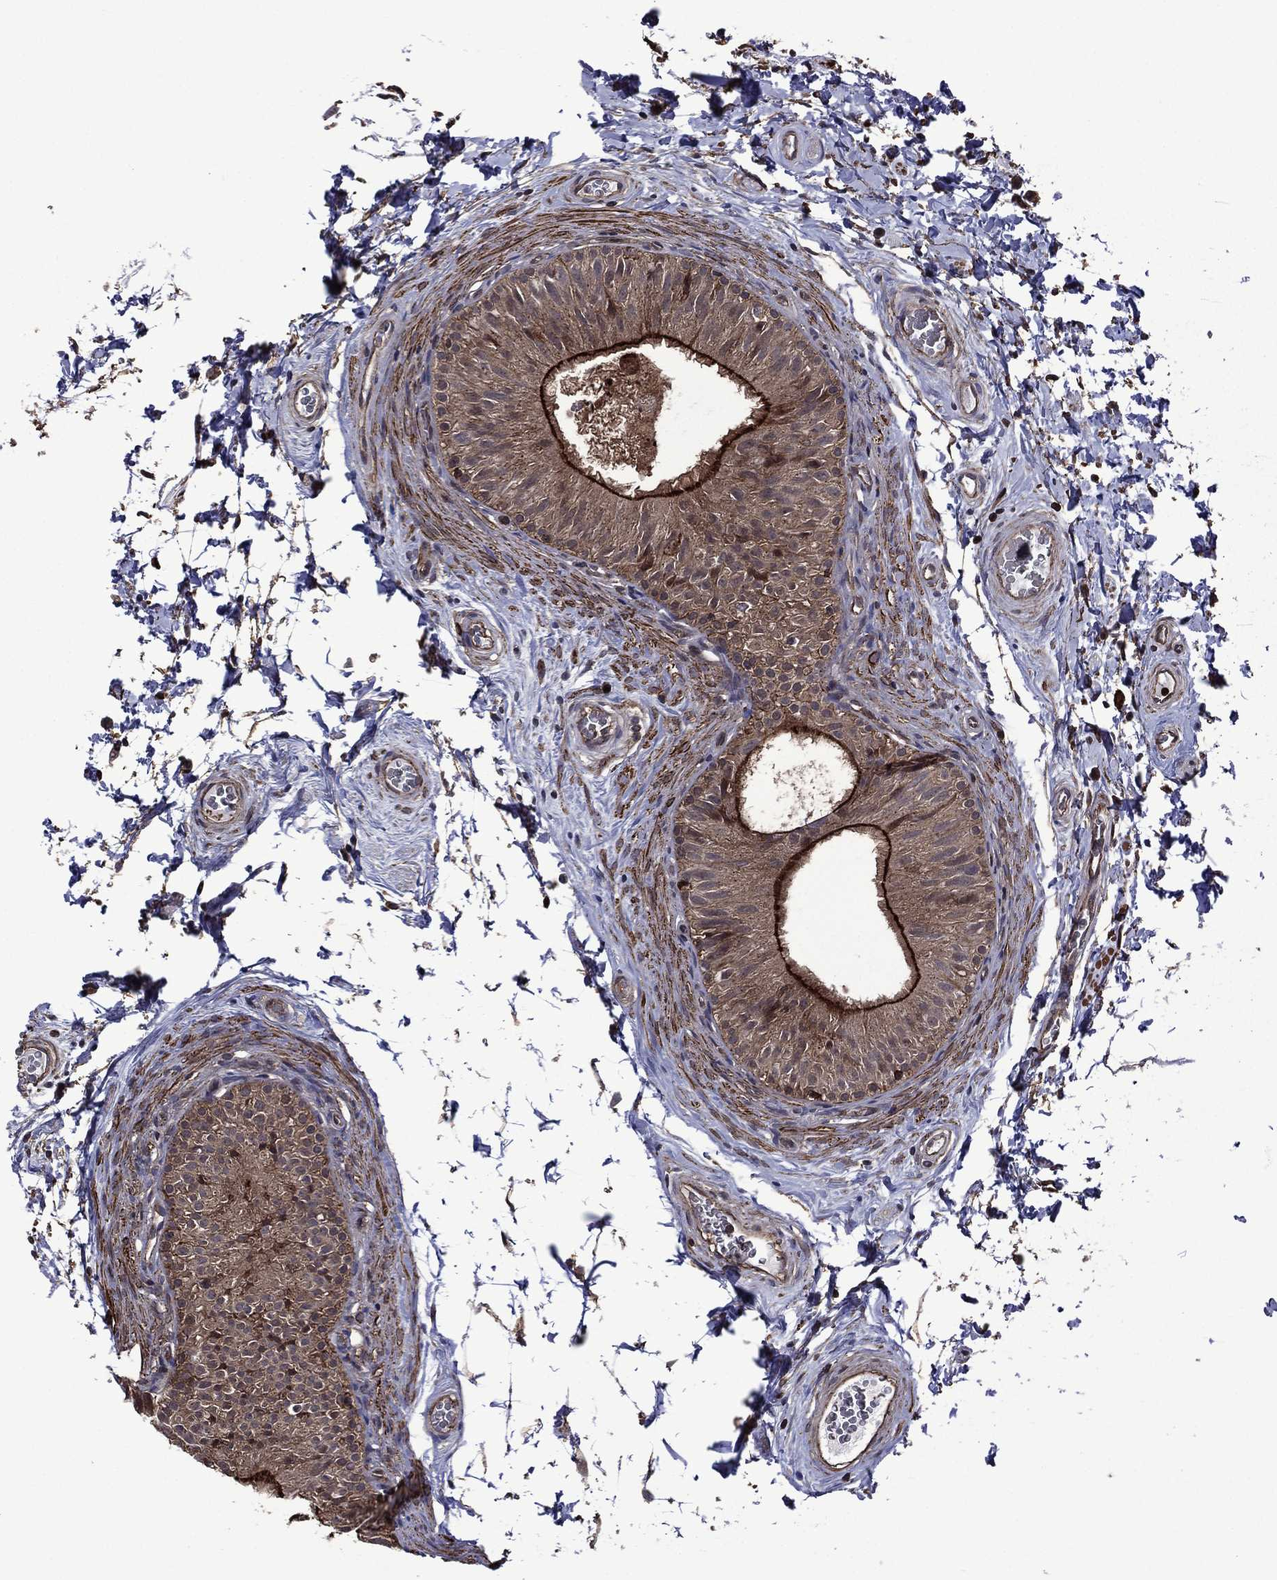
{"staining": {"intensity": "strong", "quantity": "25%-75%", "location": "cytoplasmic/membranous"}, "tissue": "epididymis", "cell_type": "Glandular cells", "image_type": "normal", "snomed": [{"axis": "morphology", "description": "Normal tissue, NOS"}, {"axis": "topography", "description": "Epididymis"}], "caption": "A high-resolution histopathology image shows immunohistochemistry staining of benign epididymis, which exhibits strong cytoplasmic/membranous positivity in approximately 25%-75% of glandular cells. (DAB (3,3'-diaminobenzidine) IHC, brown staining for protein, blue staining for nuclei).", "gene": "PLPP3", "patient": {"sex": "male", "age": 34}}